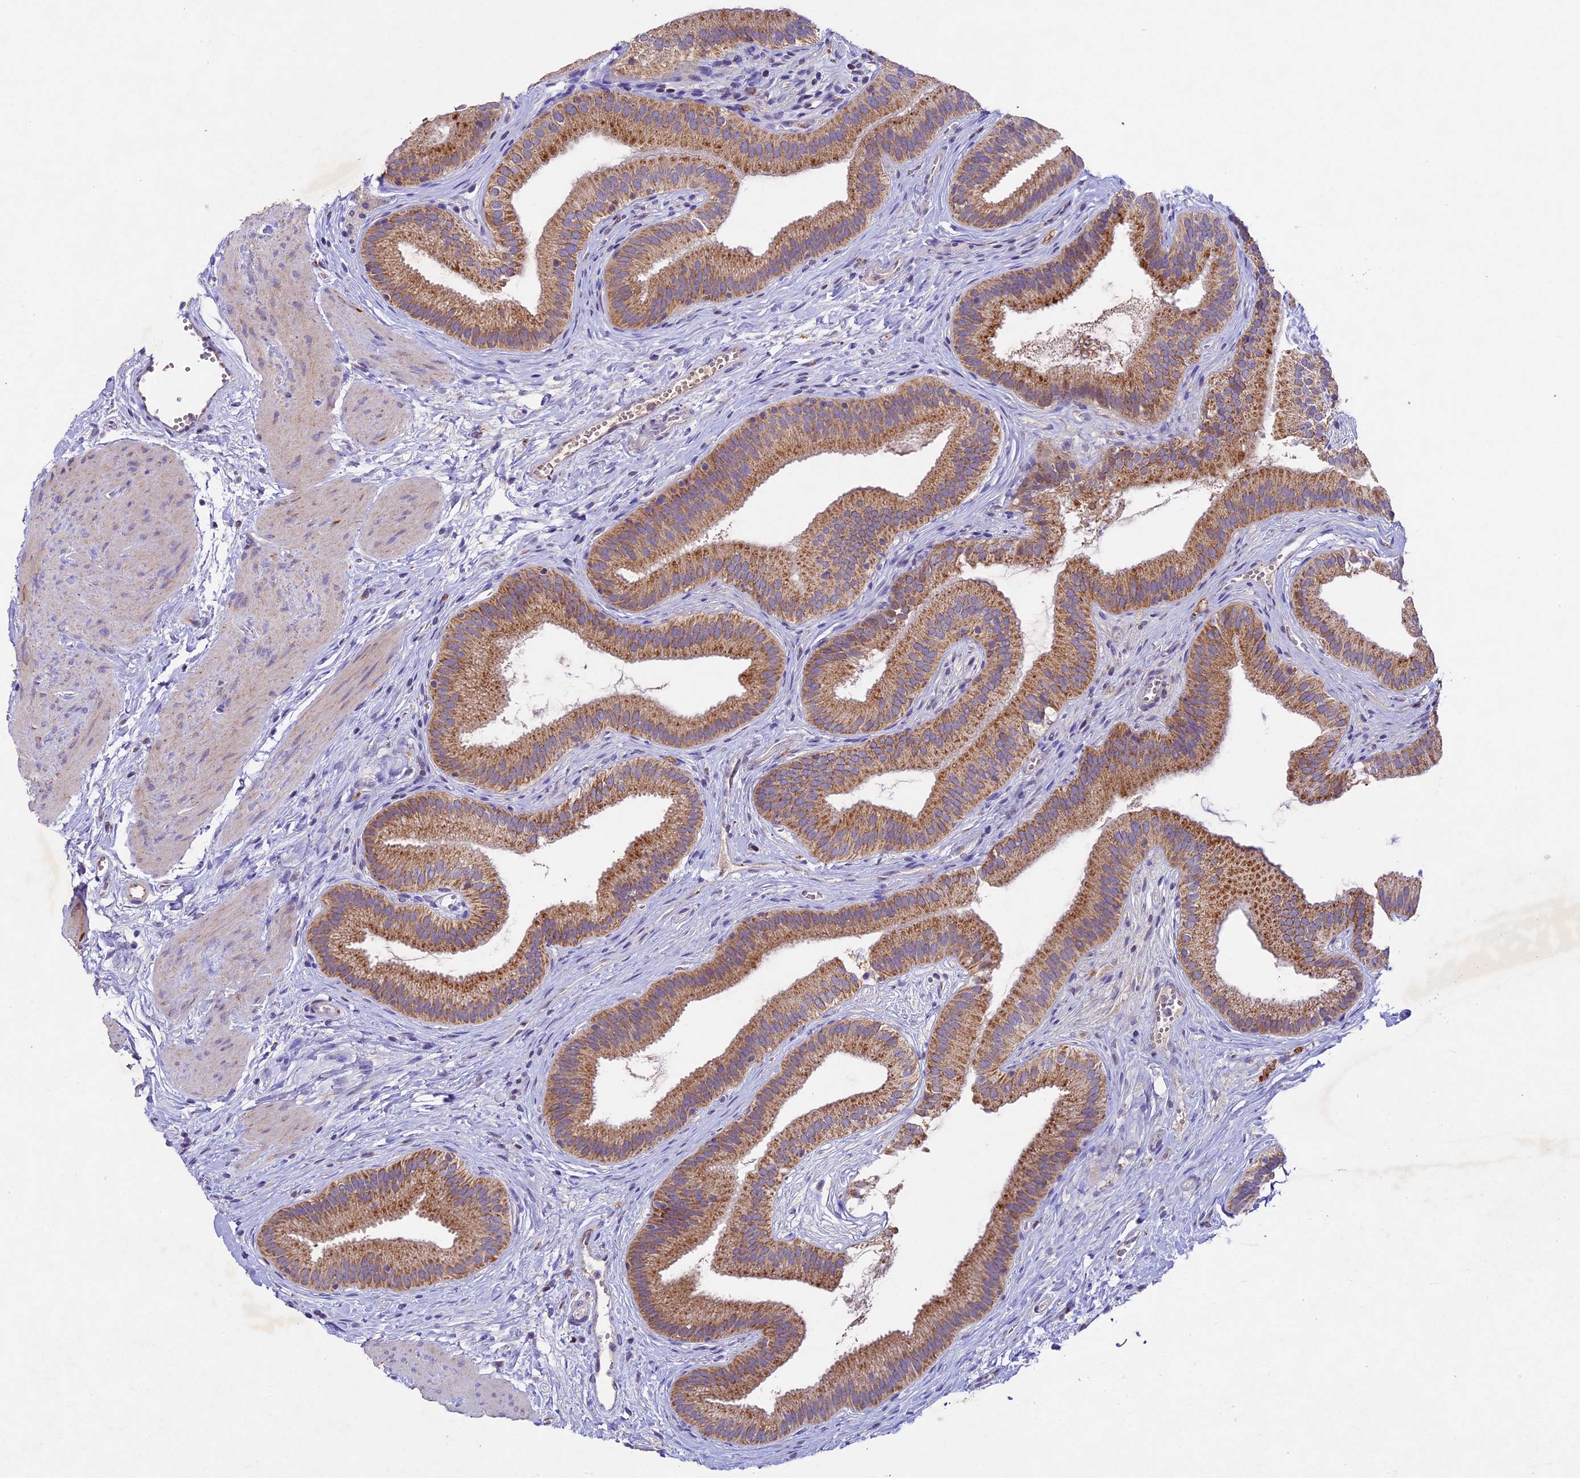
{"staining": {"intensity": "moderate", "quantity": ">75%", "location": "cytoplasmic/membranous"}, "tissue": "gallbladder", "cell_type": "Glandular cells", "image_type": "normal", "snomed": [{"axis": "morphology", "description": "Normal tissue, NOS"}, {"axis": "topography", "description": "Gallbladder"}], "caption": "Immunohistochemistry (IHC) (DAB (3,3'-diaminobenzidine)) staining of benign human gallbladder exhibits moderate cytoplasmic/membranous protein expression in approximately >75% of glandular cells.", "gene": "PMPCB", "patient": {"sex": "female", "age": 54}}